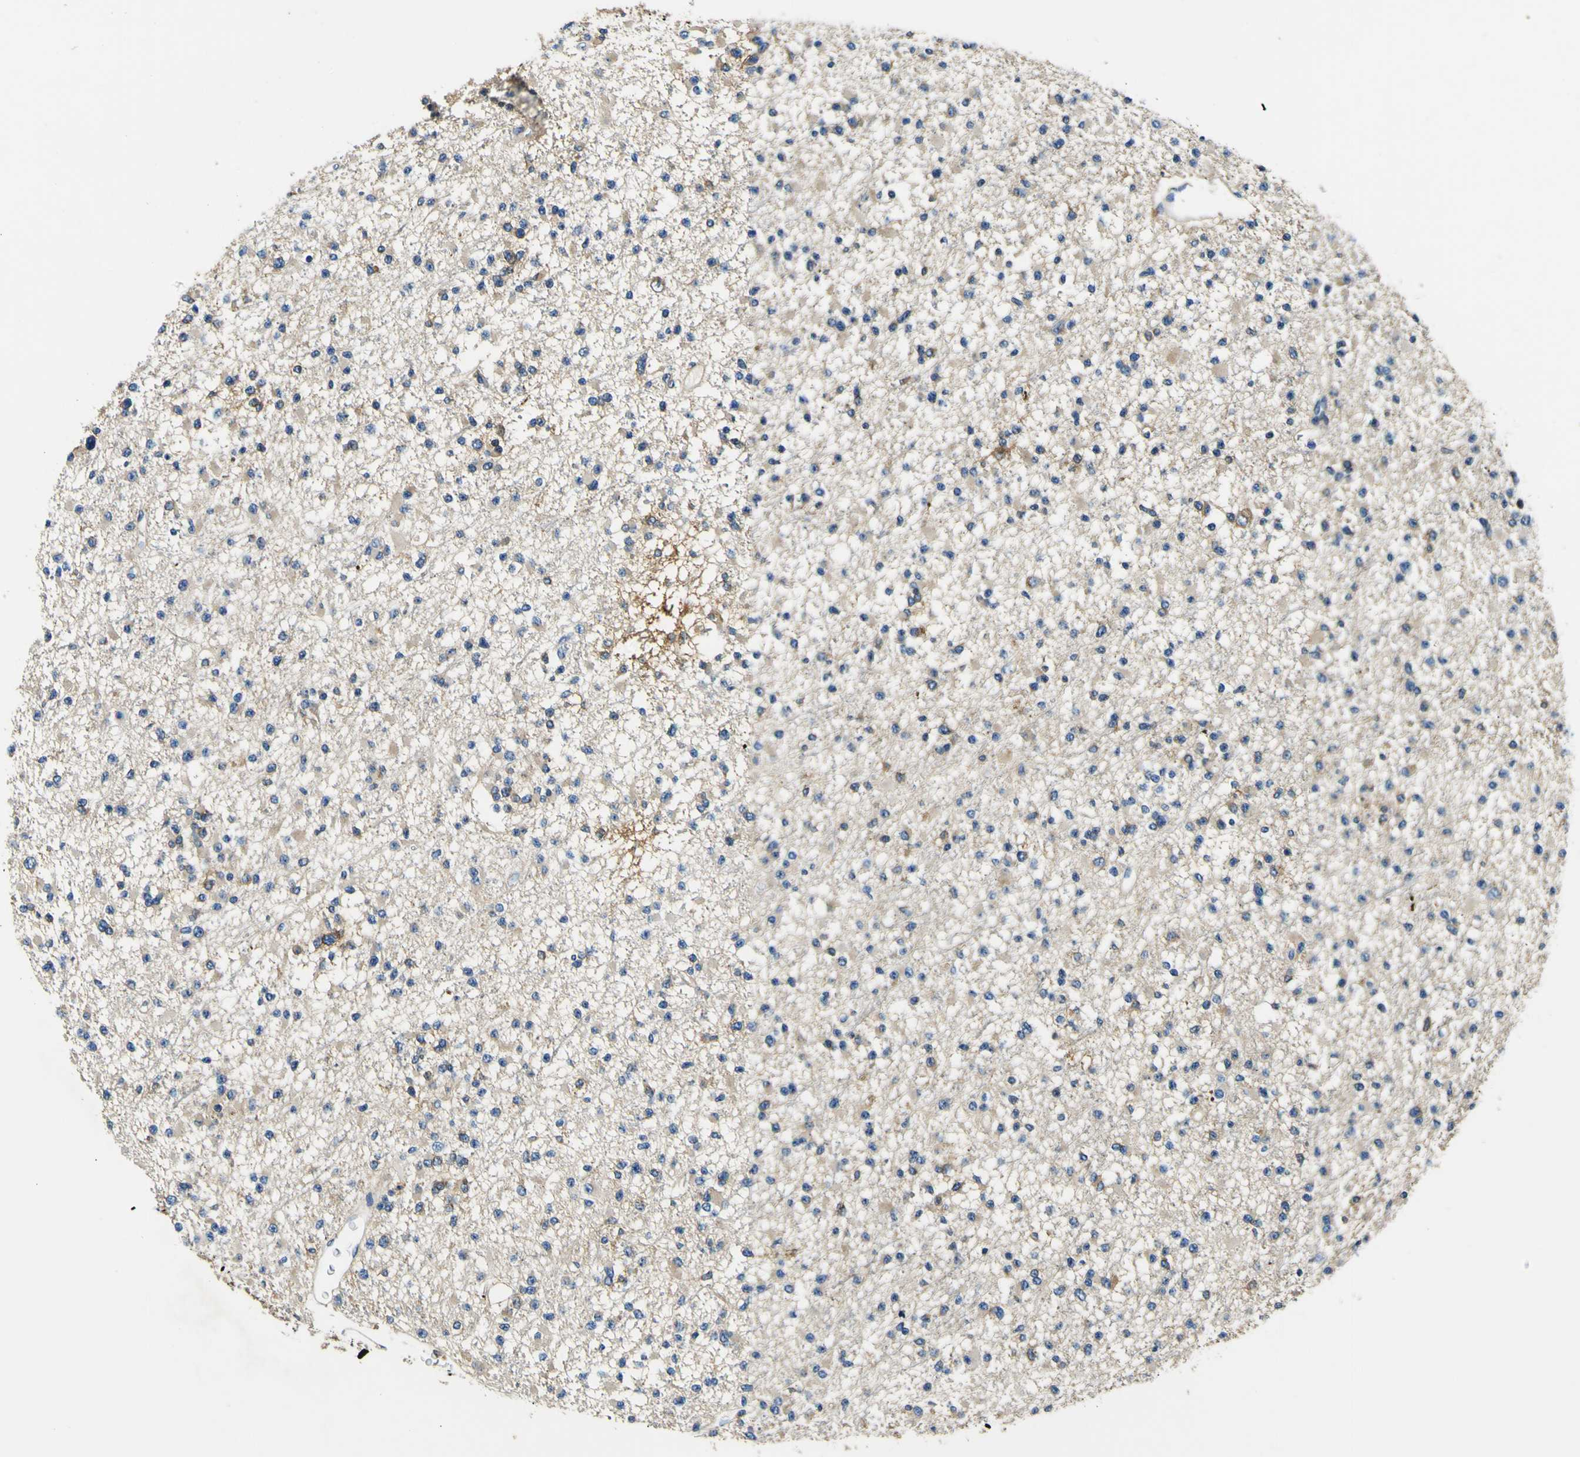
{"staining": {"intensity": "negative", "quantity": "none", "location": "none"}, "tissue": "glioma", "cell_type": "Tumor cells", "image_type": "cancer", "snomed": [{"axis": "morphology", "description": "Glioma, malignant, Low grade"}, {"axis": "topography", "description": "Brain"}], "caption": "High magnification brightfield microscopy of glioma stained with DAB (brown) and counterstained with hematoxylin (blue): tumor cells show no significant staining.", "gene": "CLSTN1", "patient": {"sex": "female", "age": 22}}